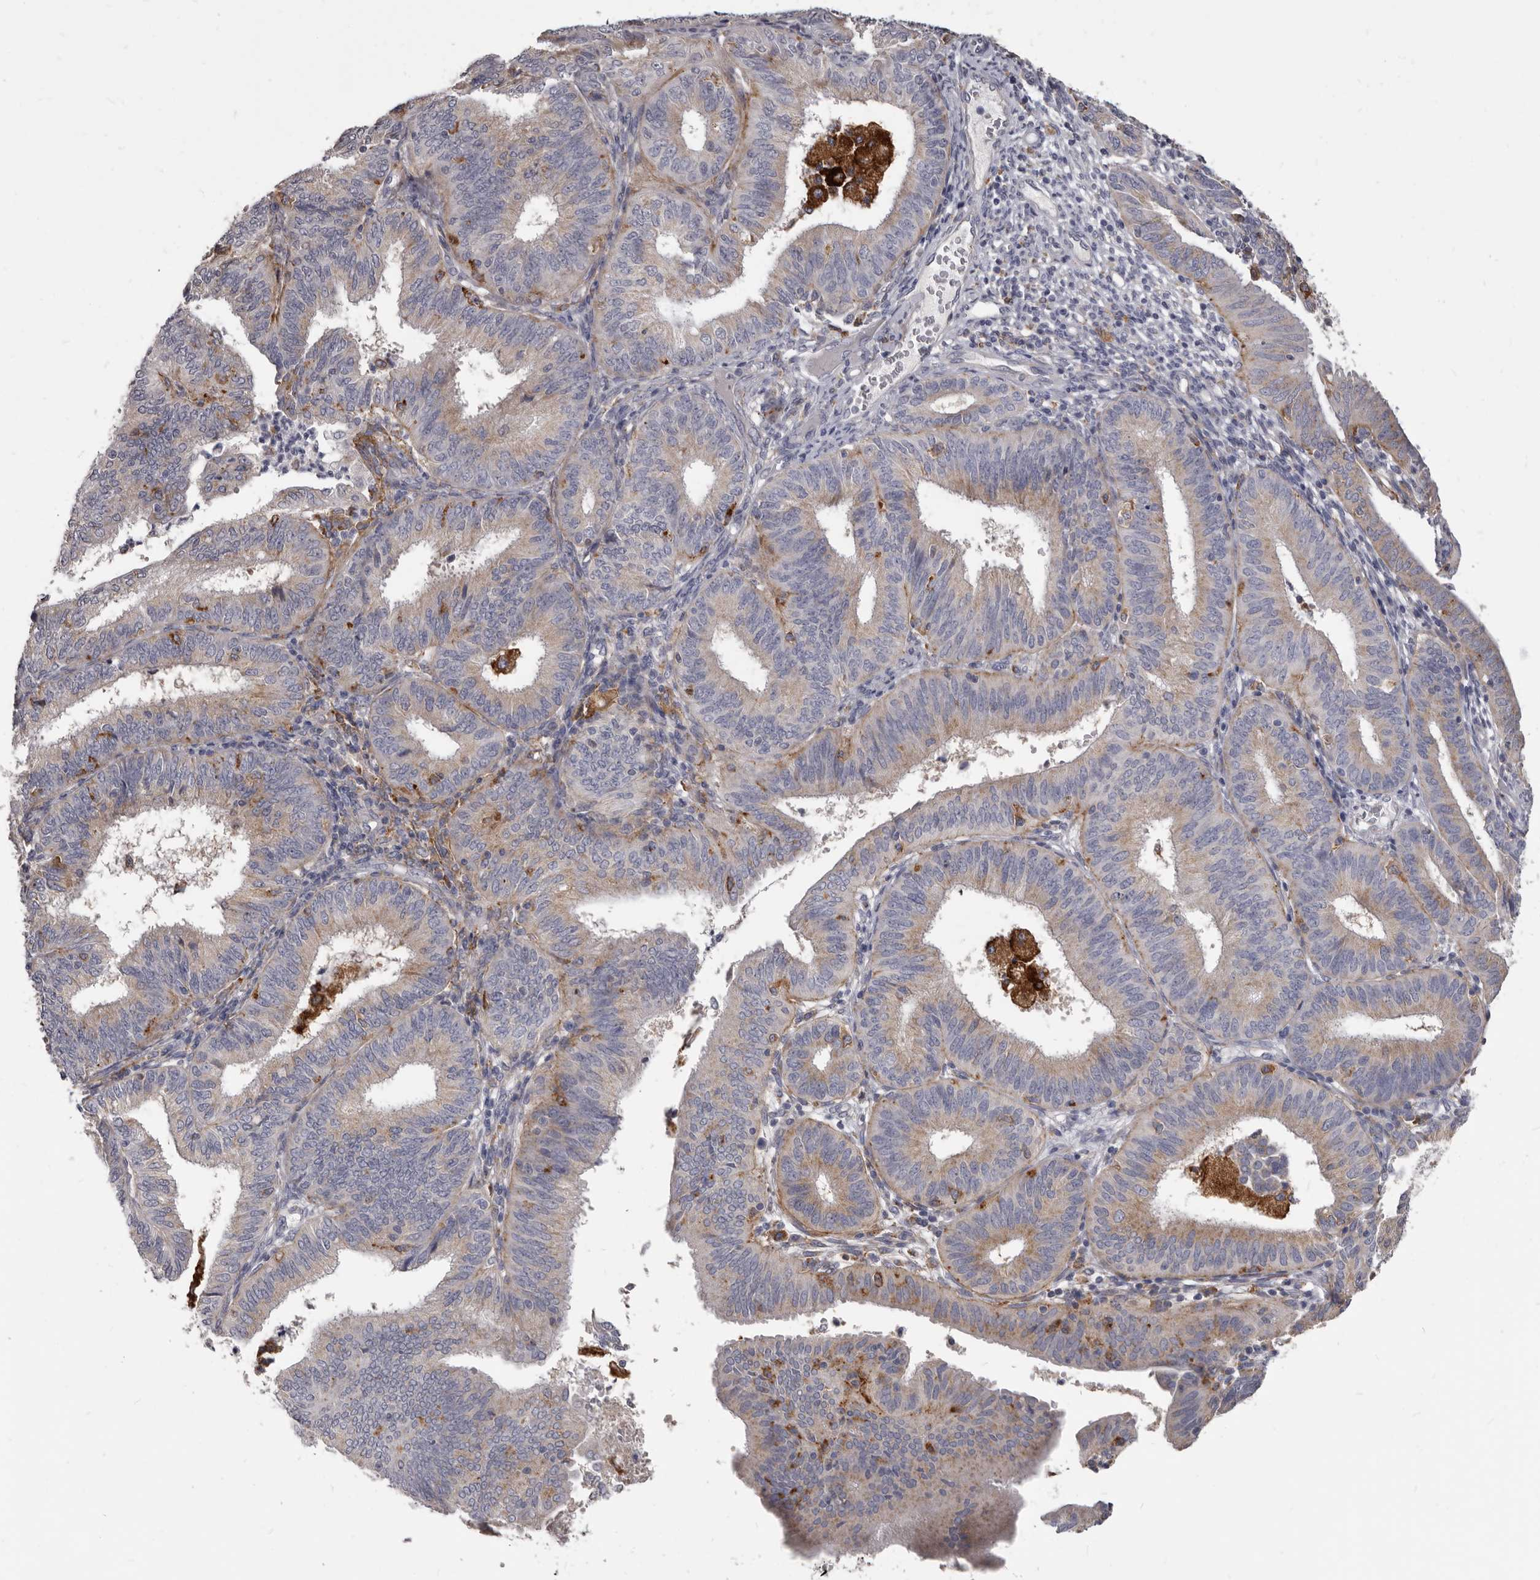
{"staining": {"intensity": "weak", "quantity": "25%-75%", "location": "cytoplasmic/membranous"}, "tissue": "endometrial cancer", "cell_type": "Tumor cells", "image_type": "cancer", "snomed": [{"axis": "morphology", "description": "Adenocarcinoma, NOS"}, {"axis": "topography", "description": "Endometrium"}], "caption": "Immunohistochemistry (IHC) of endometrial adenocarcinoma shows low levels of weak cytoplasmic/membranous staining in about 25%-75% of tumor cells.", "gene": "PI4K2A", "patient": {"sex": "female", "age": 51}}